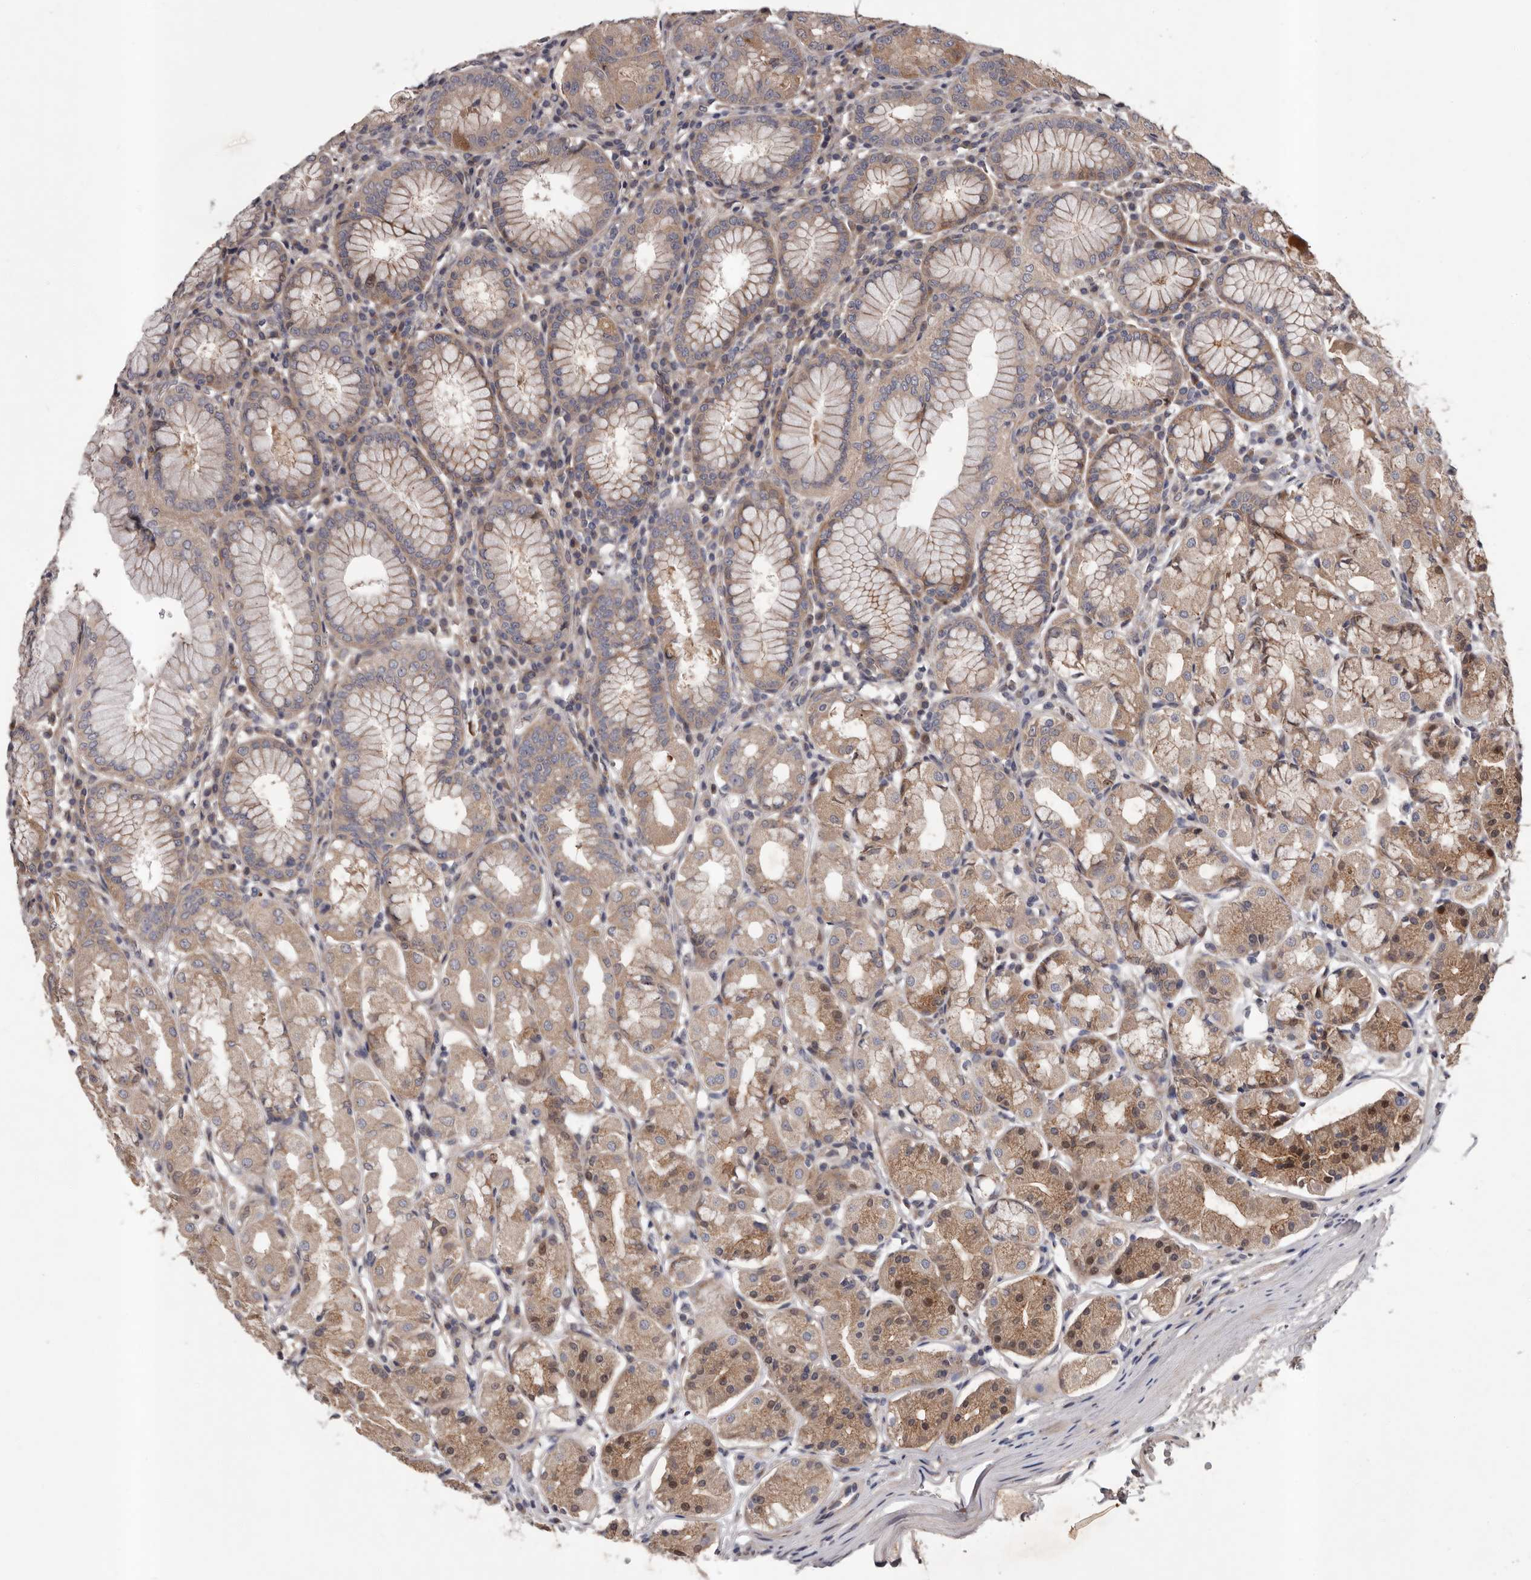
{"staining": {"intensity": "weak", "quantity": ">75%", "location": "cytoplasmic/membranous"}, "tissue": "stomach", "cell_type": "Glandular cells", "image_type": "normal", "snomed": [{"axis": "morphology", "description": "Normal tissue, NOS"}, {"axis": "topography", "description": "Stomach"}, {"axis": "topography", "description": "Stomach, lower"}], "caption": "Stomach stained for a protein reveals weak cytoplasmic/membranous positivity in glandular cells. The protein of interest is stained brown, and the nuclei are stained in blue (DAB (3,3'-diaminobenzidine) IHC with brightfield microscopy, high magnification).", "gene": "PRKD1", "patient": {"sex": "female", "age": 56}}